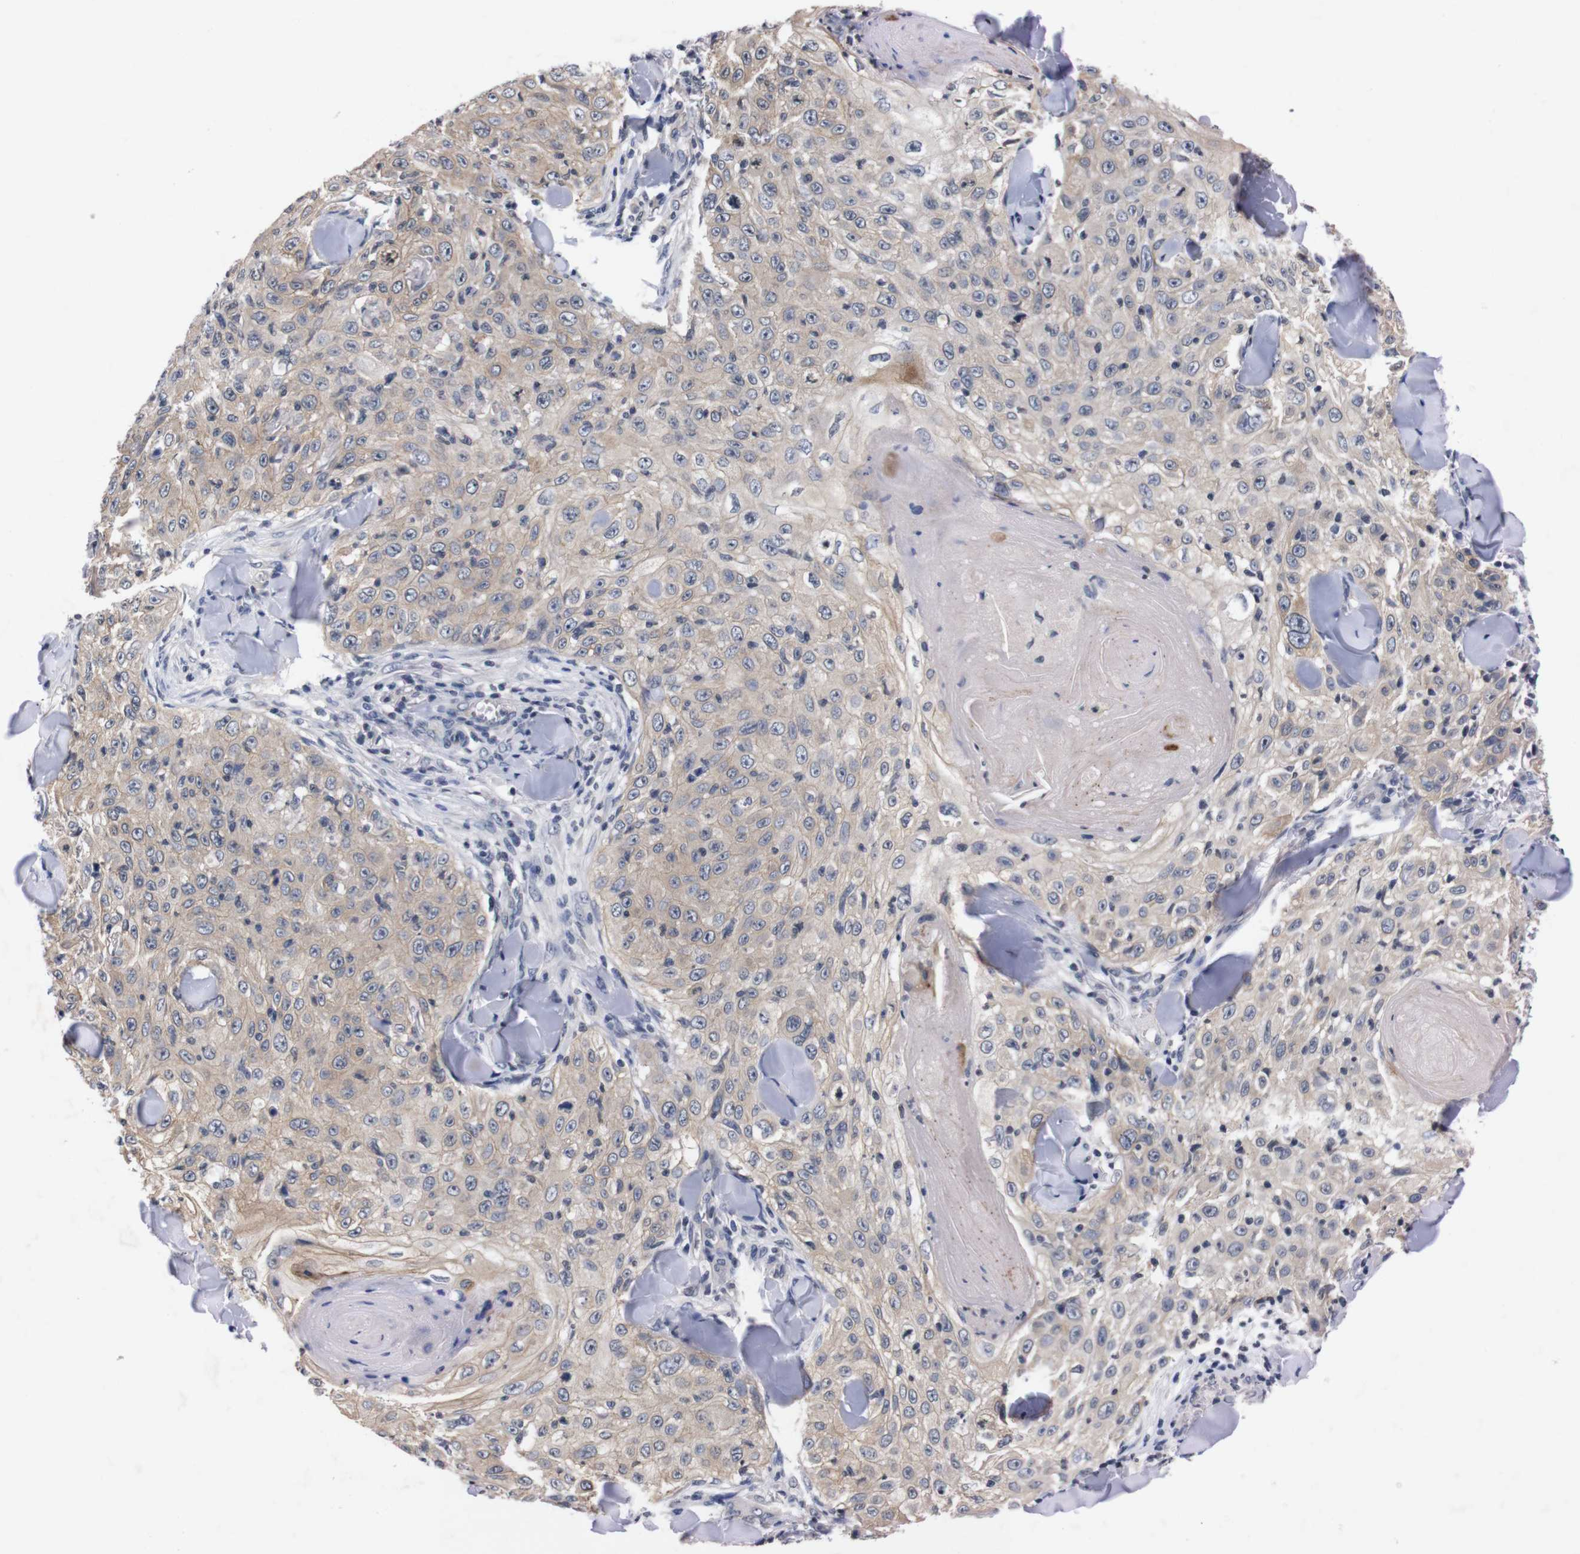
{"staining": {"intensity": "weak", "quantity": ">75%", "location": "cytoplasmic/membranous"}, "tissue": "skin cancer", "cell_type": "Tumor cells", "image_type": "cancer", "snomed": [{"axis": "morphology", "description": "Squamous cell carcinoma, NOS"}, {"axis": "topography", "description": "Skin"}], "caption": "DAB immunohistochemical staining of human skin cancer (squamous cell carcinoma) displays weak cytoplasmic/membranous protein staining in approximately >75% of tumor cells.", "gene": "TNFRSF21", "patient": {"sex": "male", "age": 86}}